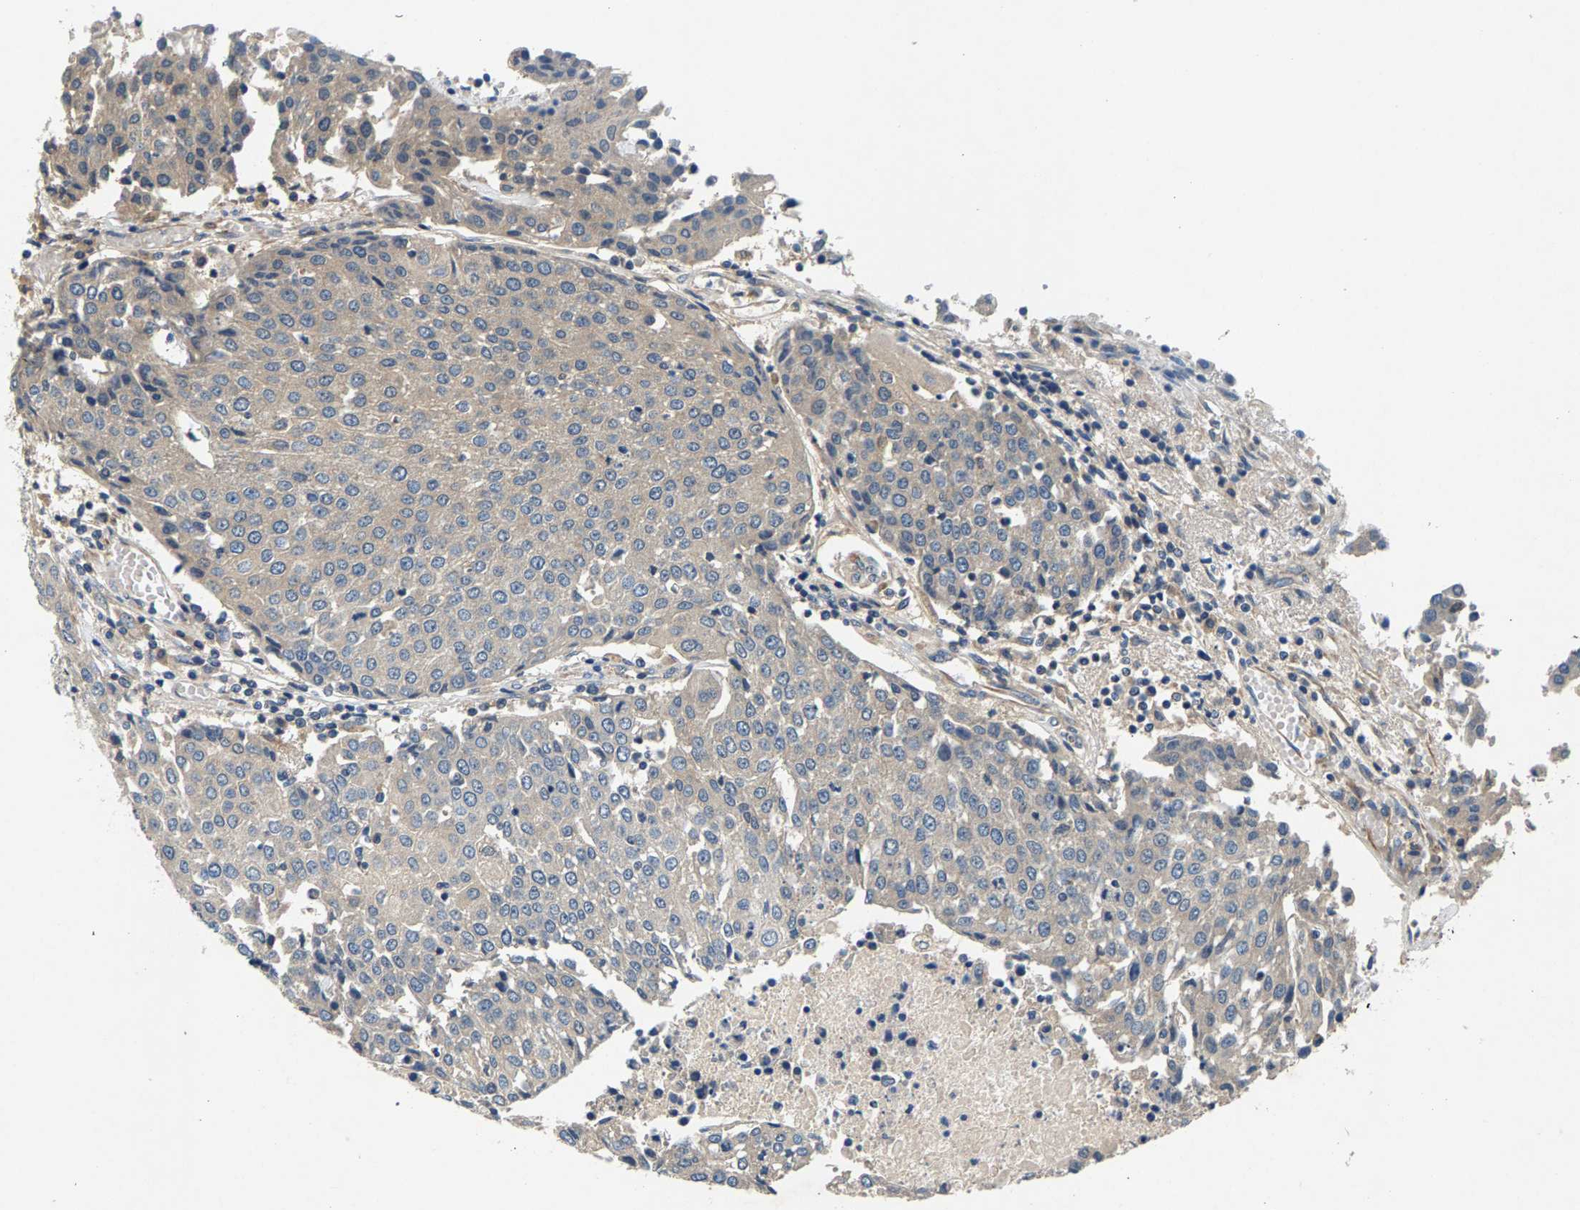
{"staining": {"intensity": "weak", "quantity": "25%-75%", "location": "cytoplasmic/membranous"}, "tissue": "urothelial cancer", "cell_type": "Tumor cells", "image_type": "cancer", "snomed": [{"axis": "morphology", "description": "Urothelial carcinoma, High grade"}, {"axis": "topography", "description": "Urinary bladder"}], "caption": "The histopathology image reveals staining of urothelial cancer, revealing weak cytoplasmic/membranous protein positivity (brown color) within tumor cells.", "gene": "NT5C", "patient": {"sex": "female", "age": 85}}